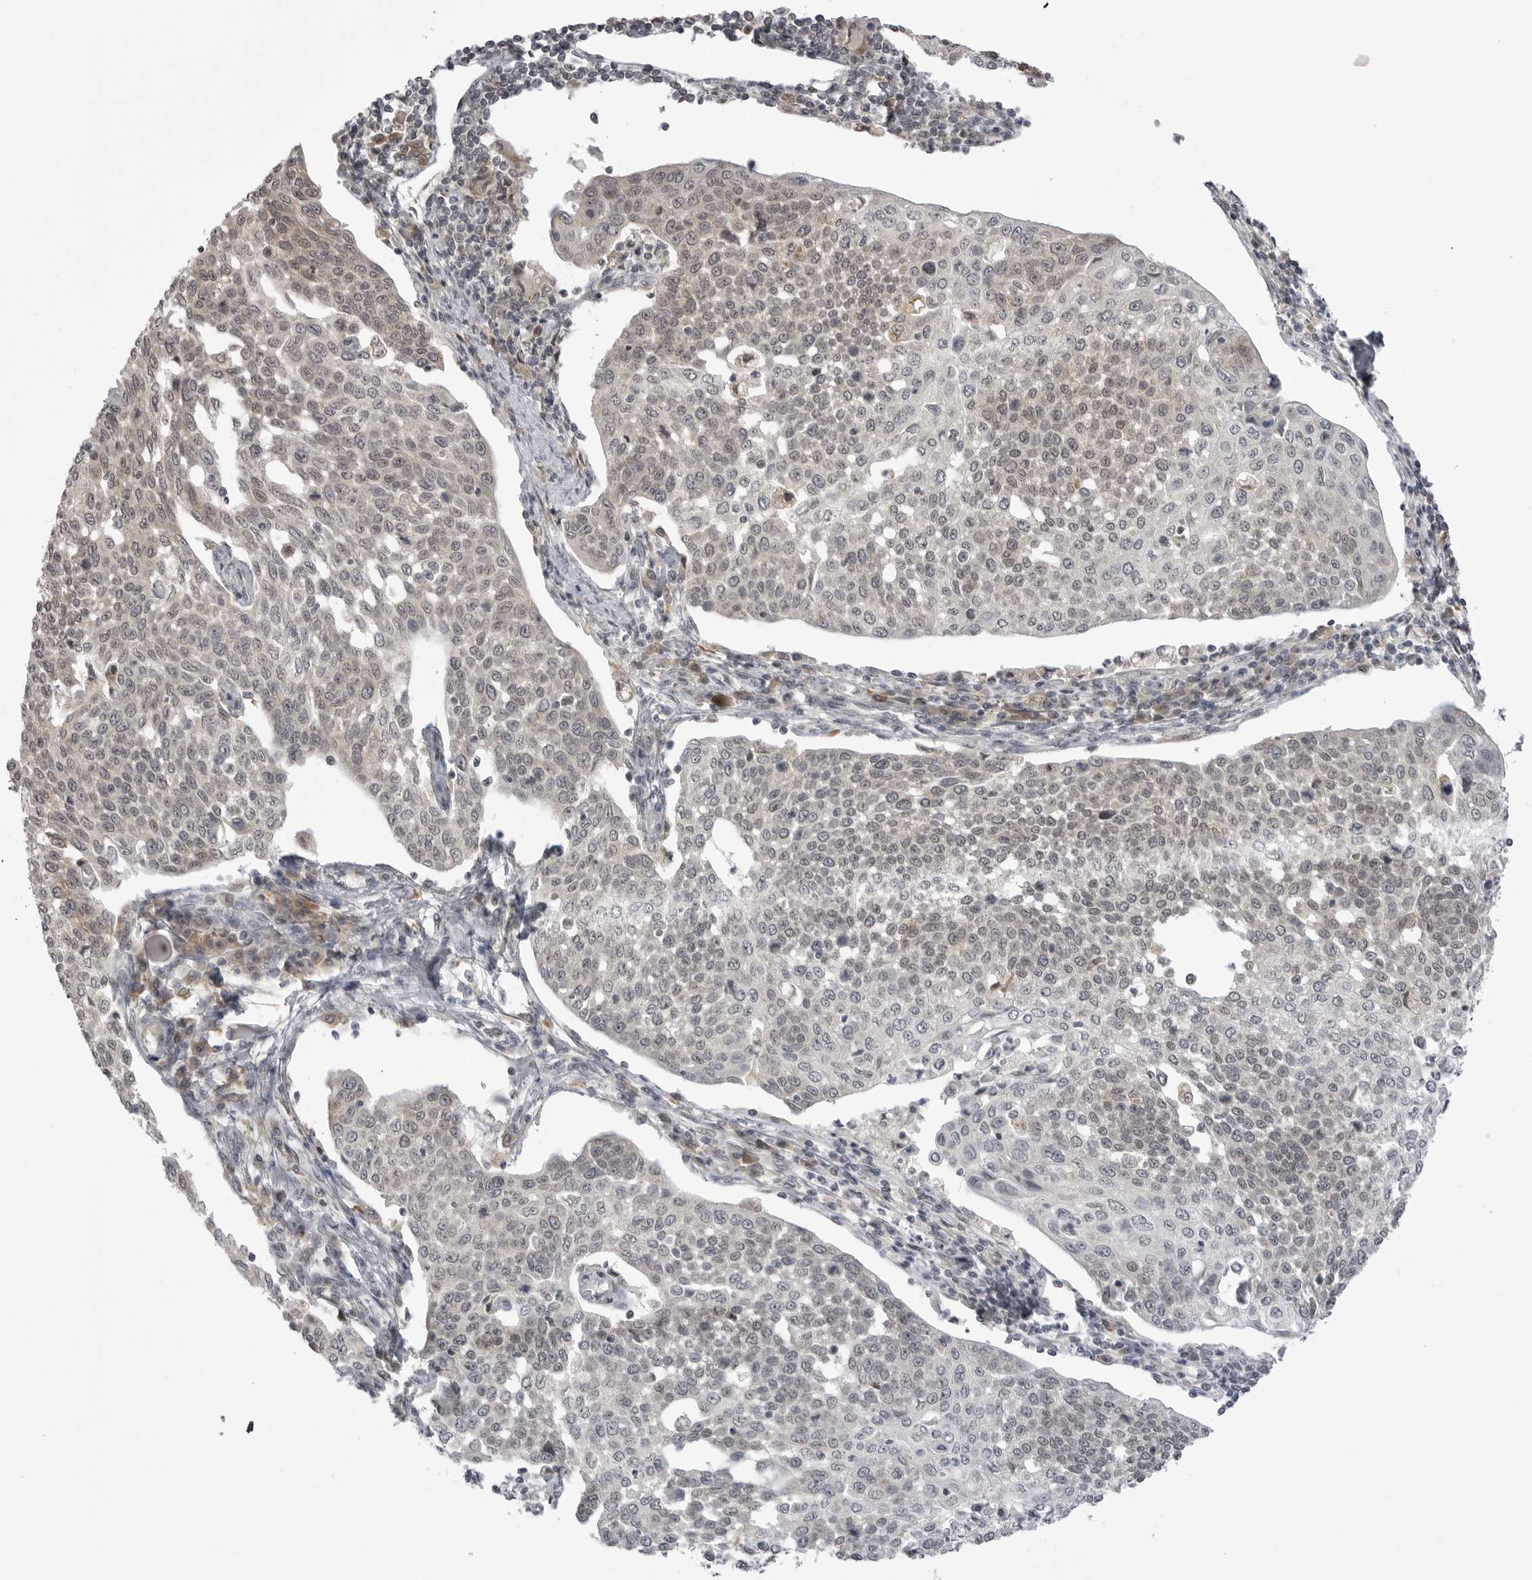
{"staining": {"intensity": "negative", "quantity": "none", "location": "none"}, "tissue": "cervical cancer", "cell_type": "Tumor cells", "image_type": "cancer", "snomed": [{"axis": "morphology", "description": "Squamous cell carcinoma, NOS"}, {"axis": "topography", "description": "Cervix"}], "caption": "This is a micrograph of immunohistochemistry staining of cervical cancer (squamous cell carcinoma), which shows no positivity in tumor cells. (Immunohistochemistry (ihc), brightfield microscopy, high magnification).", "gene": "PTK2B", "patient": {"sex": "female", "age": 34}}